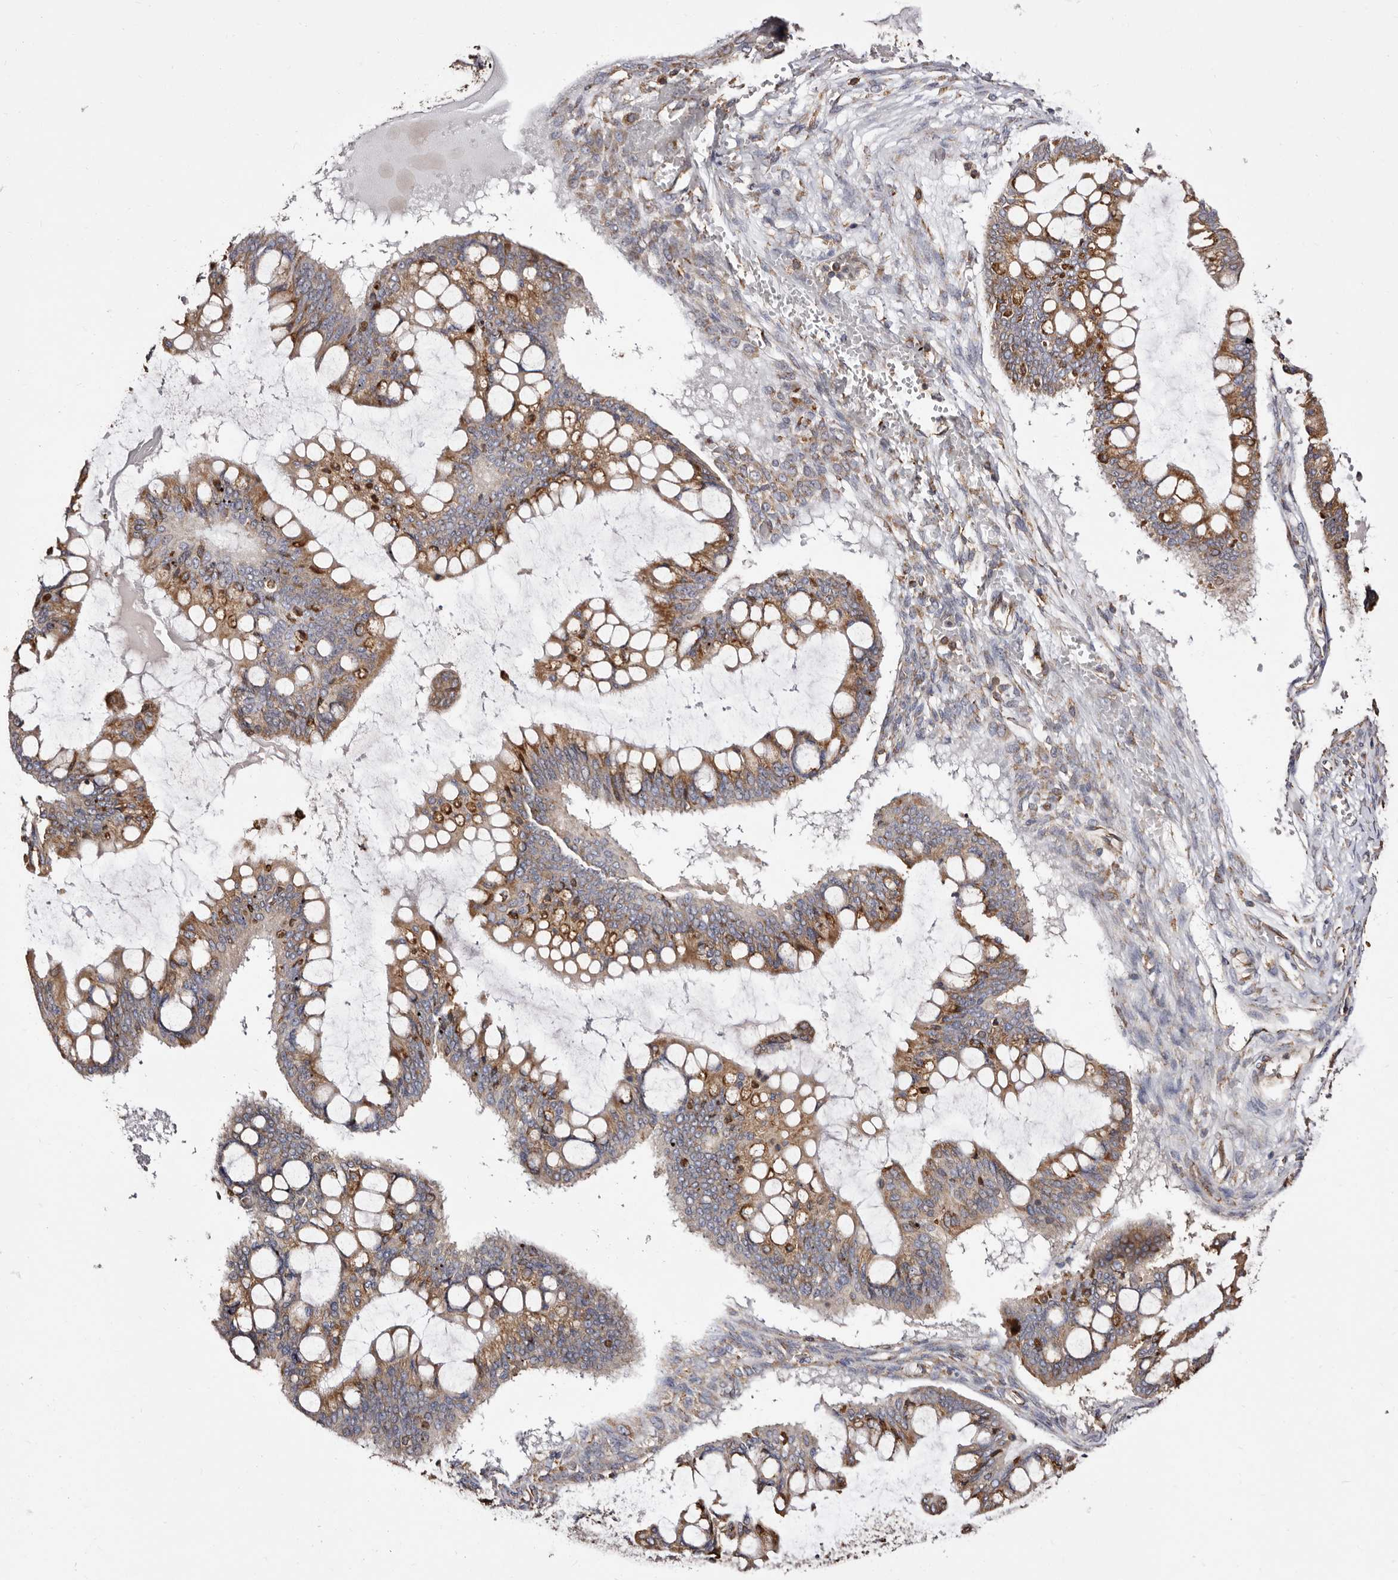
{"staining": {"intensity": "moderate", "quantity": ">75%", "location": "cytoplasmic/membranous"}, "tissue": "ovarian cancer", "cell_type": "Tumor cells", "image_type": "cancer", "snomed": [{"axis": "morphology", "description": "Cystadenocarcinoma, mucinous, NOS"}, {"axis": "topography", "description": "Ovary"}], "caption": "The histopathology image exhibits immunohistochemical staining of mucinous cystadenocarcinoma (ovarian). There is moderate cytoplasmic/membranous staining is seen in about >75% of tumor cells.", "gene": "ACBD6", "patient": {"sex": "female", "age": 73}}